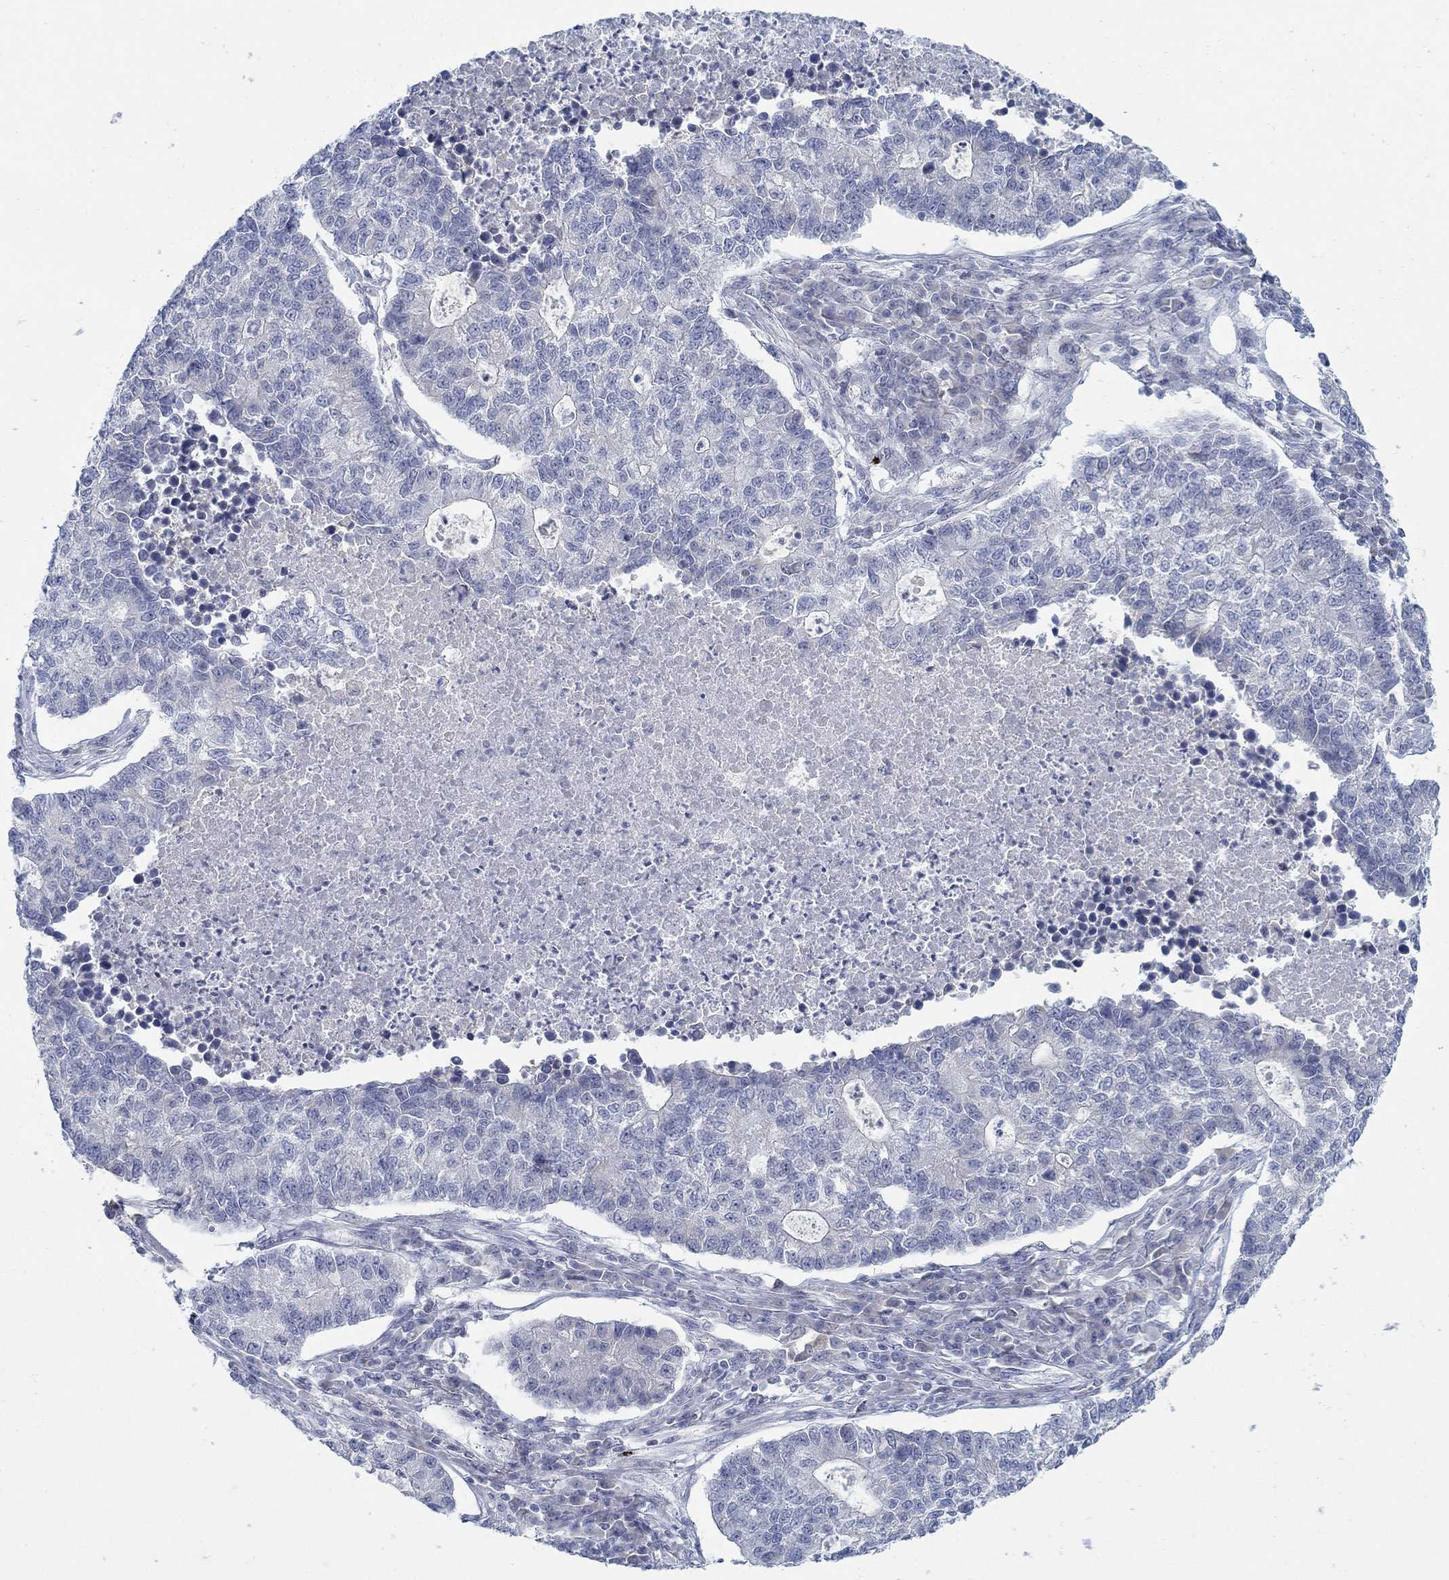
{"staining": {"intensity": "negative", "quantity": "none", "location": "none"}, "tissue": "lung cancer", "cell_type": "Tumor cells", "image_type": "cancer", "snomed": [{"axis": "morphology", "description": "Adenocarcinoma, NOS"}, {"axis": "topography", "description": "Lung"}], "caption": "The image exhibits no staining of tumor cells in lung cancer.", "gene": "ANO7", "patient": {"sex": "male", "age": 57}}